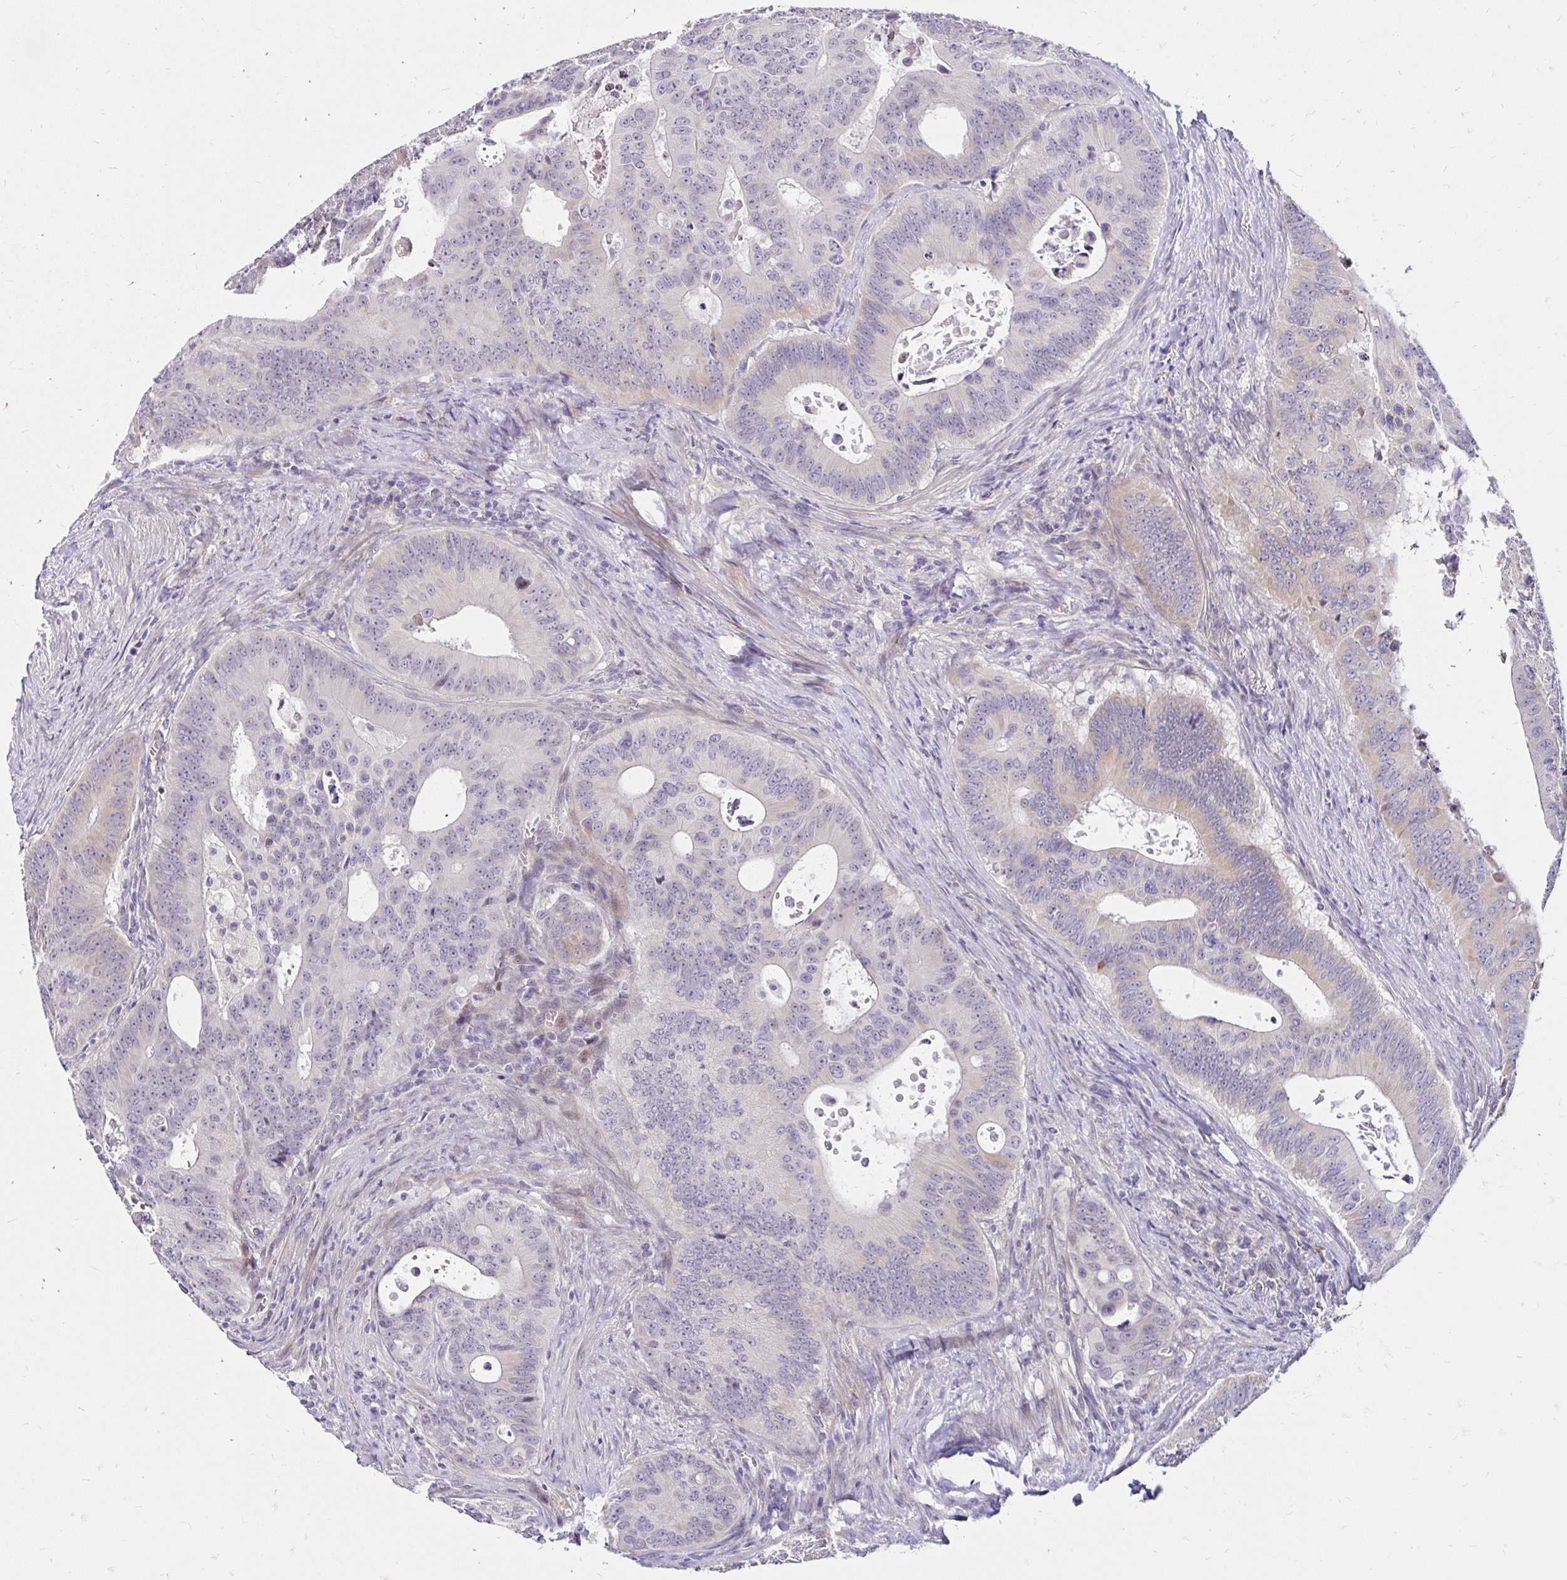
{"staining": {"intensity": "negative", "quantity": "none", "location": "none"}, "tissue": "colorectal cancer", "cell_type": "Tumor cells", "image_type": "cancer", "snomed": [{"axis": "morphology", "description": "Adenocarcinoma, NOS"}, {"axis": "topography", "description": "Colon"}], "caption": "This is an immunohistochemistry micrograph of colorectal cancer. There is no expression in tumor cells.", "gene": "GUCY1A1", "patient": {"sex": "male", "age": 62}}